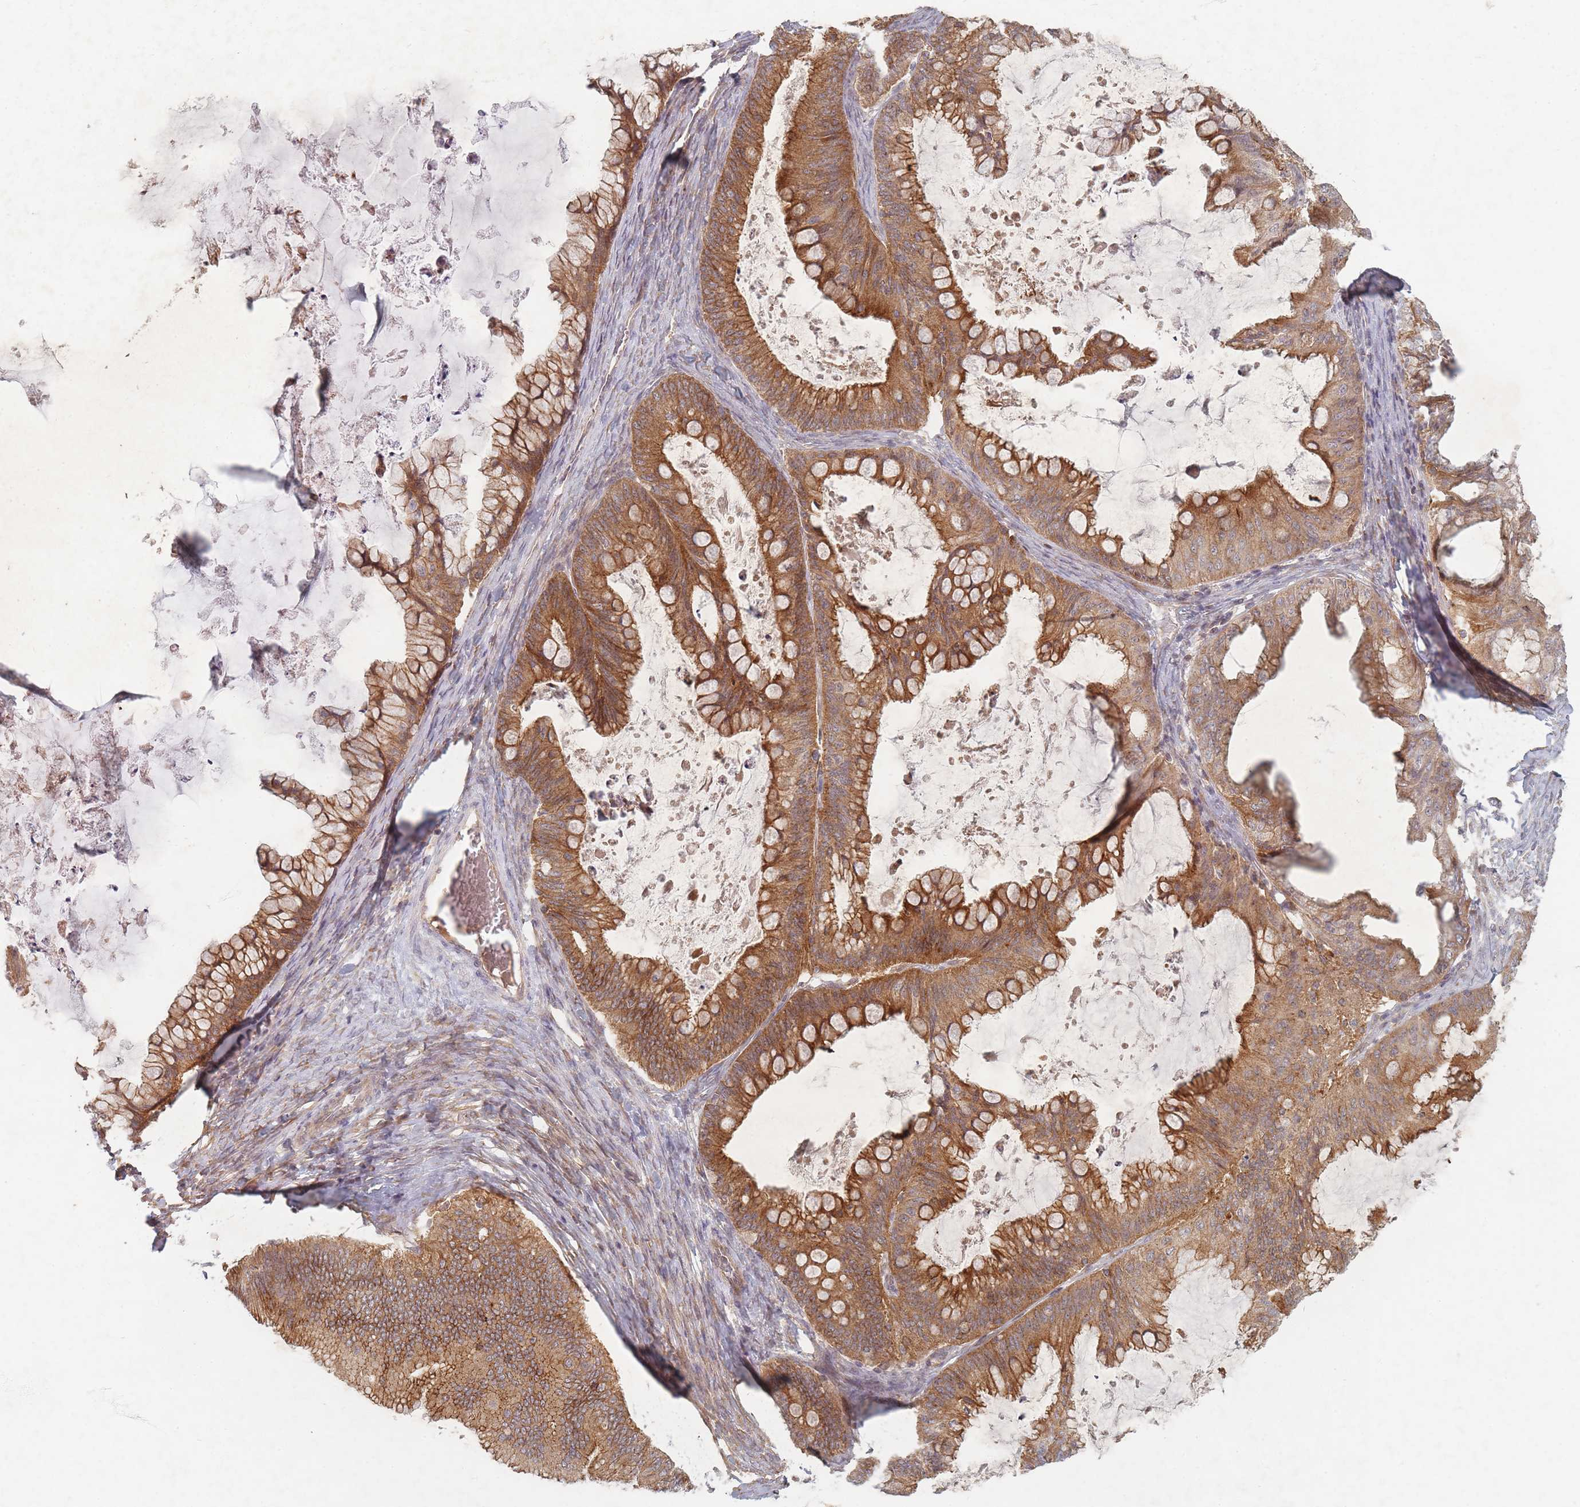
{"staining": {"intensity": "moderate", "quantity": ">75%", "location": "cytoplasmic/membranous"}, "tissue": "ovarian cancer", "cell_type": "Tumor cells", "image_type": "cancer", "snomed": [{"axis": "morphology", "description": "Cystadenocarcinoma, mucinous, NOS"}, {"axis": "topography", "description": "Ovary"}], "caption": "An image of mucinous cystadenocarcinoma (ovarian) stained for a protein demonstrates moderate cytoplasmic/membranous brown staining in tumor cells.", "gene": "RADX", "patient": {"sex": "female", "age": 35}}